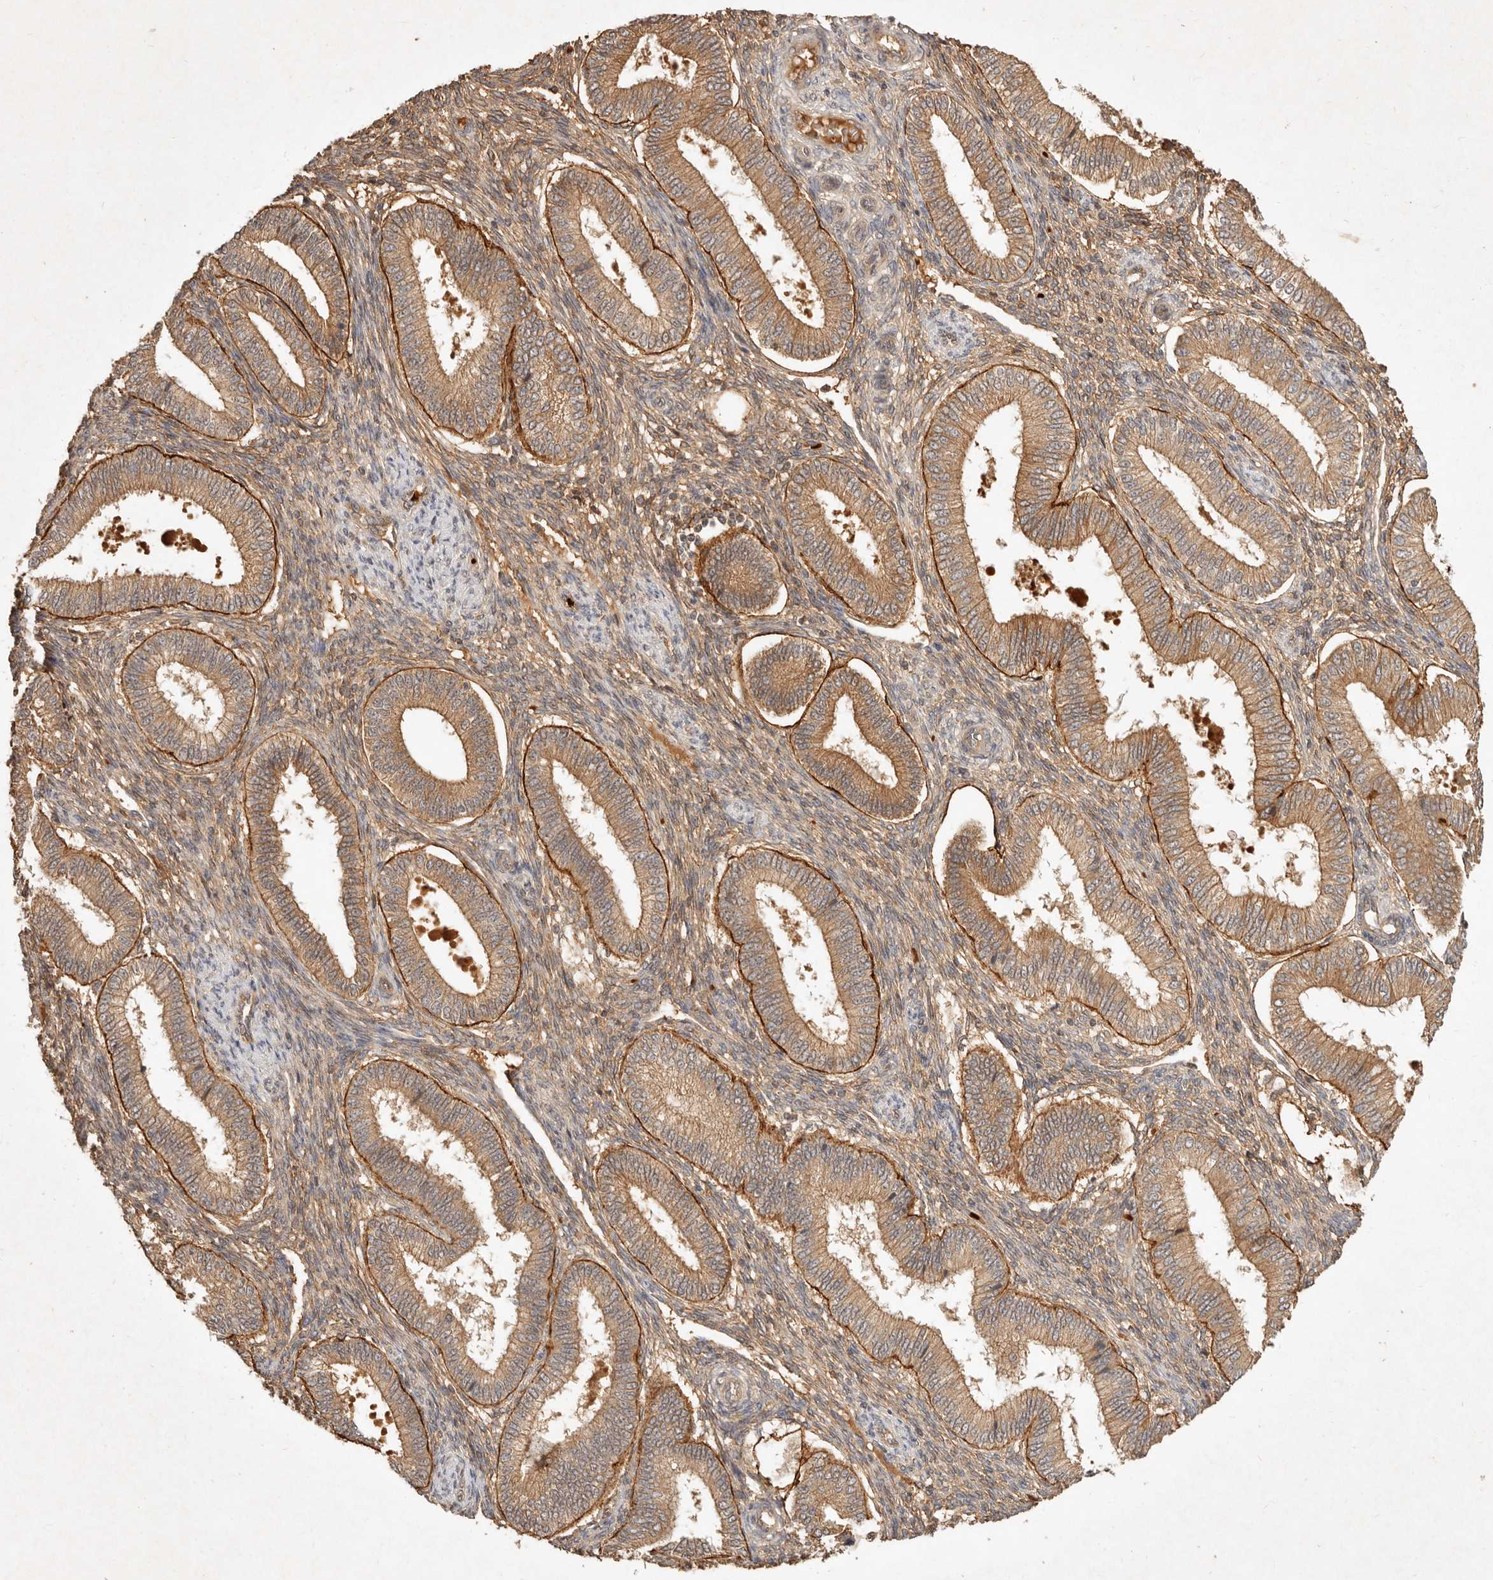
{"staining": {"intensity": "moderate", "quantity": "25%-75%", "location": "cytoplasmic/membranous"}, "tissue": "endometrium", "cell_type": "Cells in endometrial stroma", "image_type": "normal", "snomed": [{"axis": "morphology", "description": "Normal tissue, NOS"}, {"axis": "topography", "description": "Endometrium"}], "caption": "A photomicrograph of human endometrium stained for a protein displays moderate cytoplasmic/membranous brown staining in cells in endometrial stroma. (brown staining indicates protein expression, while blue staining denotes nuclei).", "gene": "FREM2", "patient": {"sex": "female", "age": 39}}